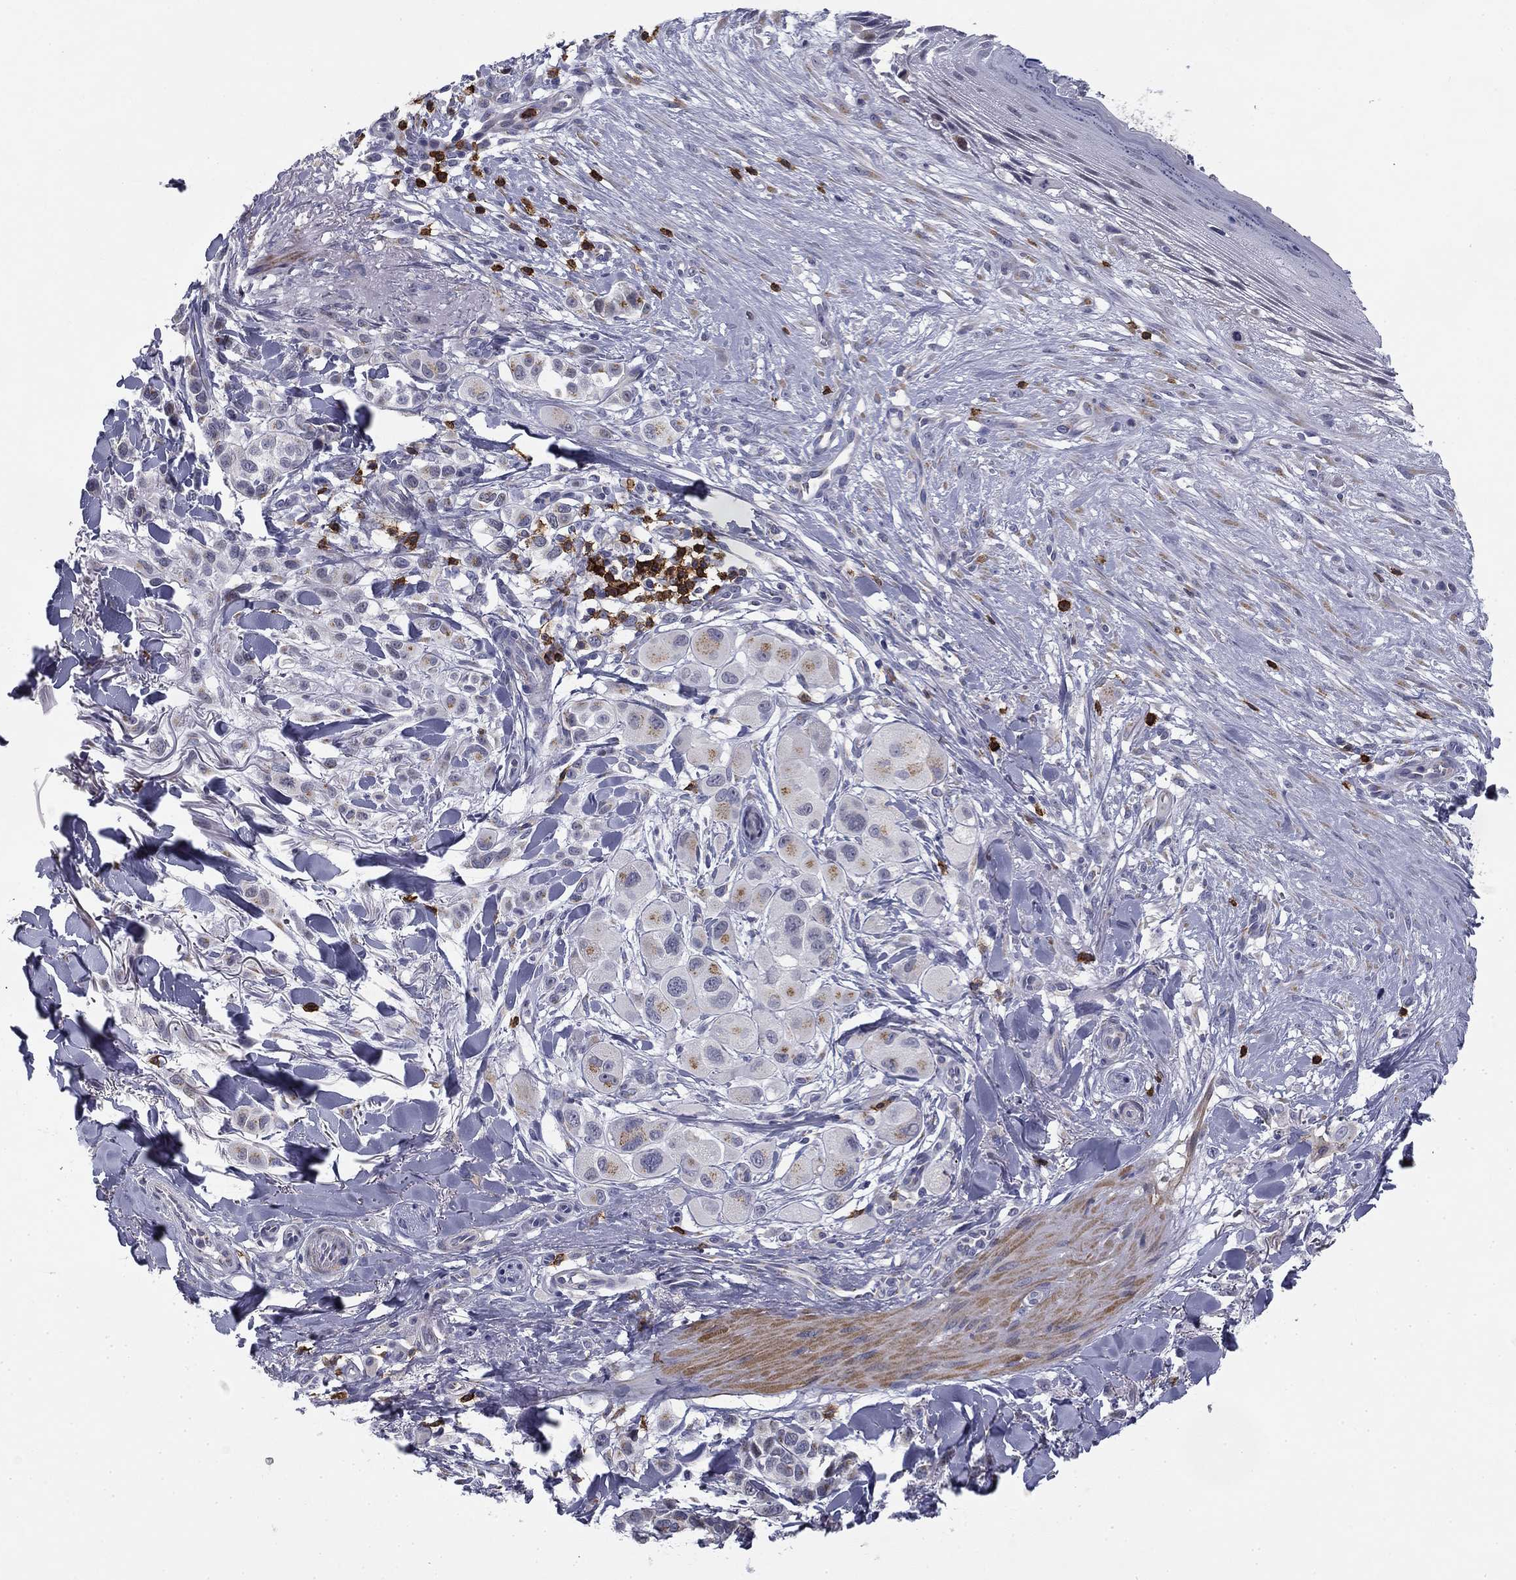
{"staining": {"intensity": "negative", "quantity": "none", "location": "none"}, "tissue": "melanoma", "cell_type": "Tumor cells", "image_type": "cancer", "snomed": [{"axis": "morphology", "description": "Malignant melanoma, NOS"}, {"axis": "topography", "description": "Skin"}], "caption": "An IHC histopathology image of melanoma is shown. There is no staining in tumor cells of melanoma.", "gene": "TRAT1", "patient": {"sex": "male", "age": 57}}